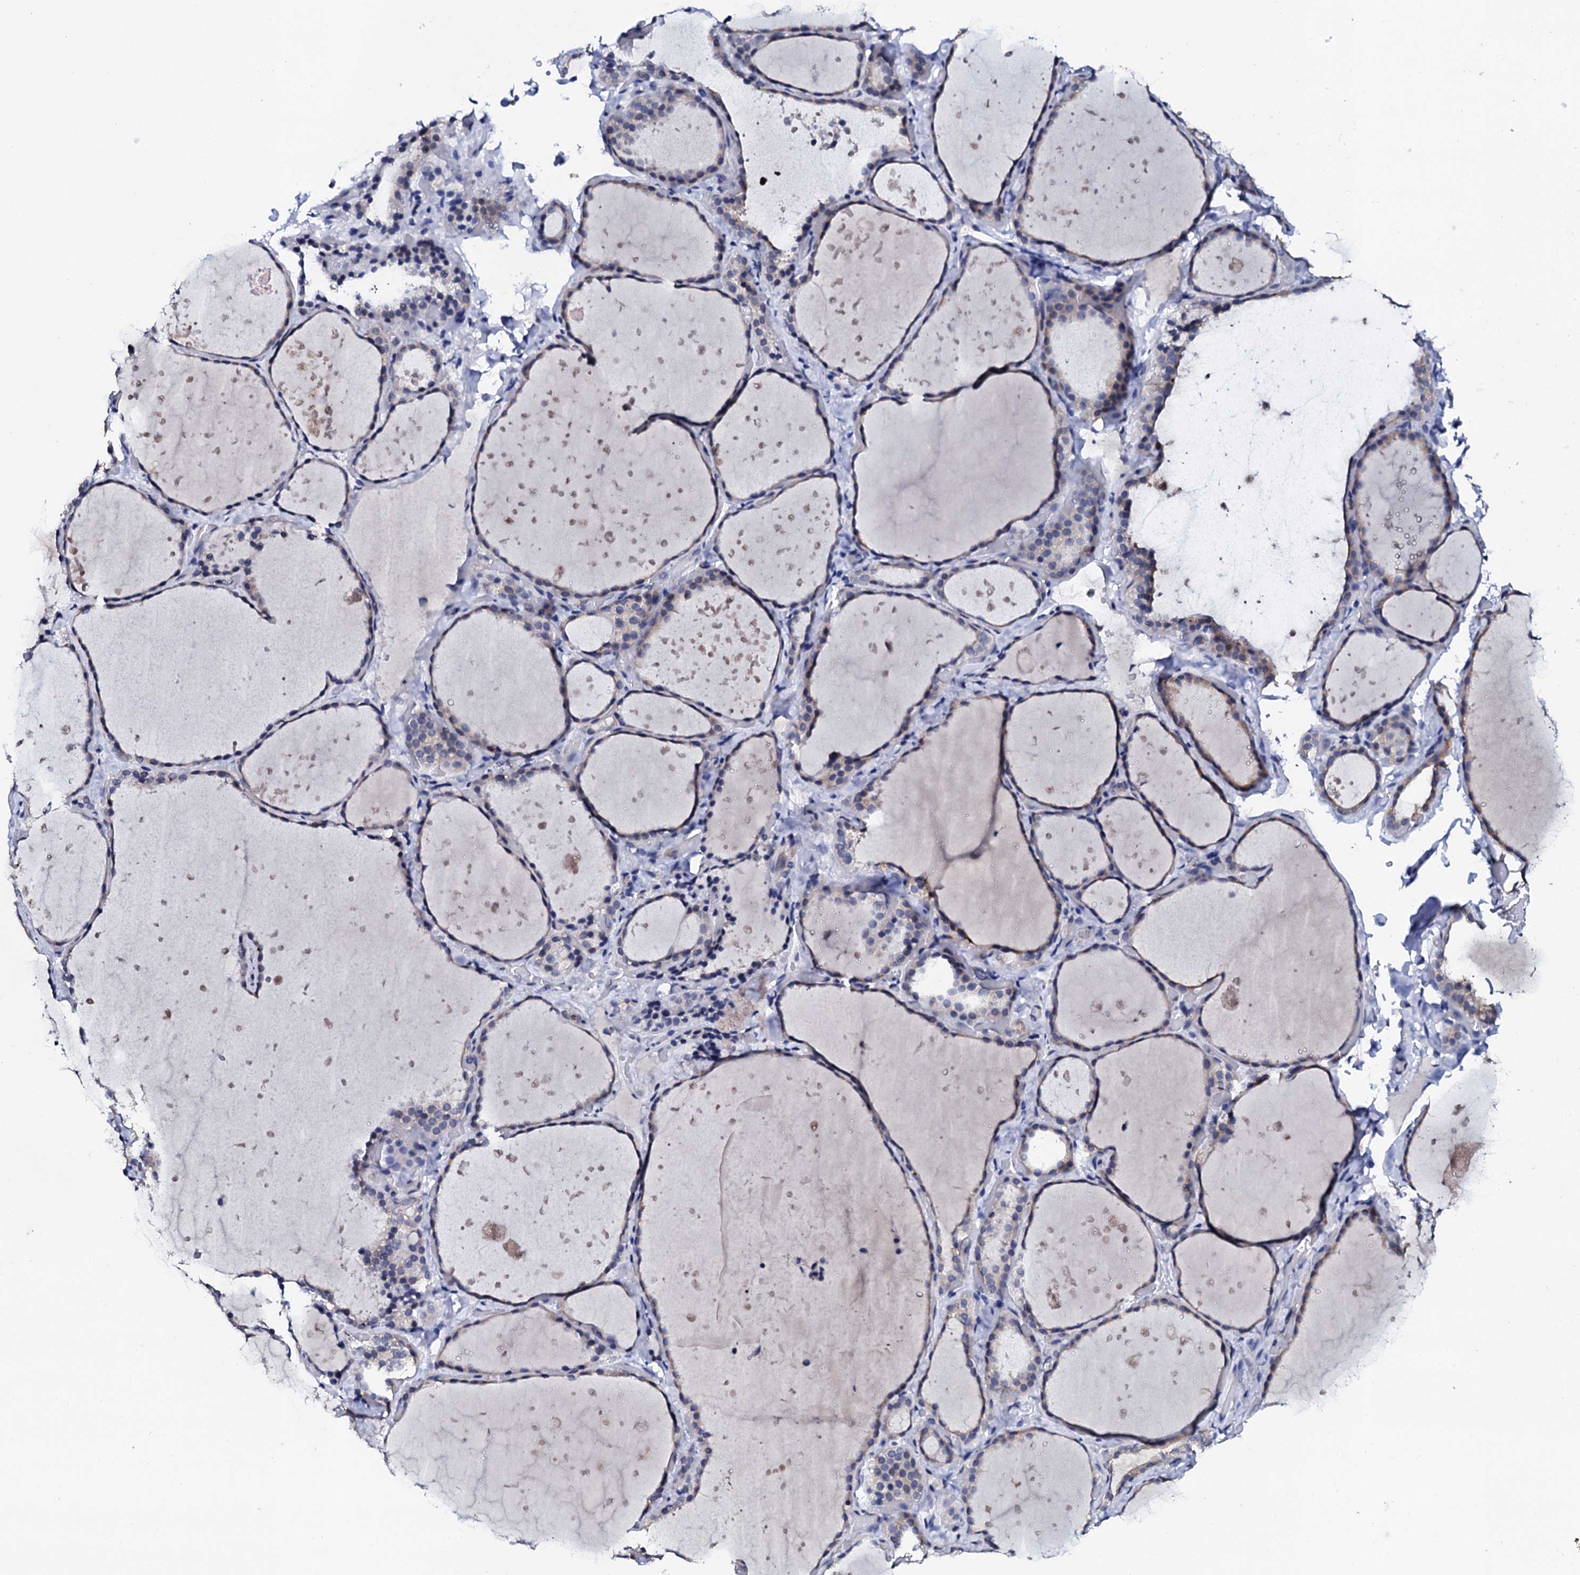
{"staining": {"intensity": "moderate", "quantity": "<25%", "location": "cytoplasmic/membranous"}, "tissue": "thyroid gland", "cell_type": "Glandular cells", "image_type": "normal", "snomed": [{"axis": "morphology", "description": "Normal tissue, NOS"}, {"axis": "topography", "description": "Thyroid gland"}], "caption": "Normal thyroid gland demonstrates moderate cytoplasmic/membranous expression in about <25% of glandular cells, visualized by immunohistochemistry. Using DAB (3,3'-diaminobenzidine) (brown) and hematoxylin (blue) stains, captured at high magnification using brightfield microscopy.", "gene": "NUP58", "patient": {"sex": "female", "age": 44}}